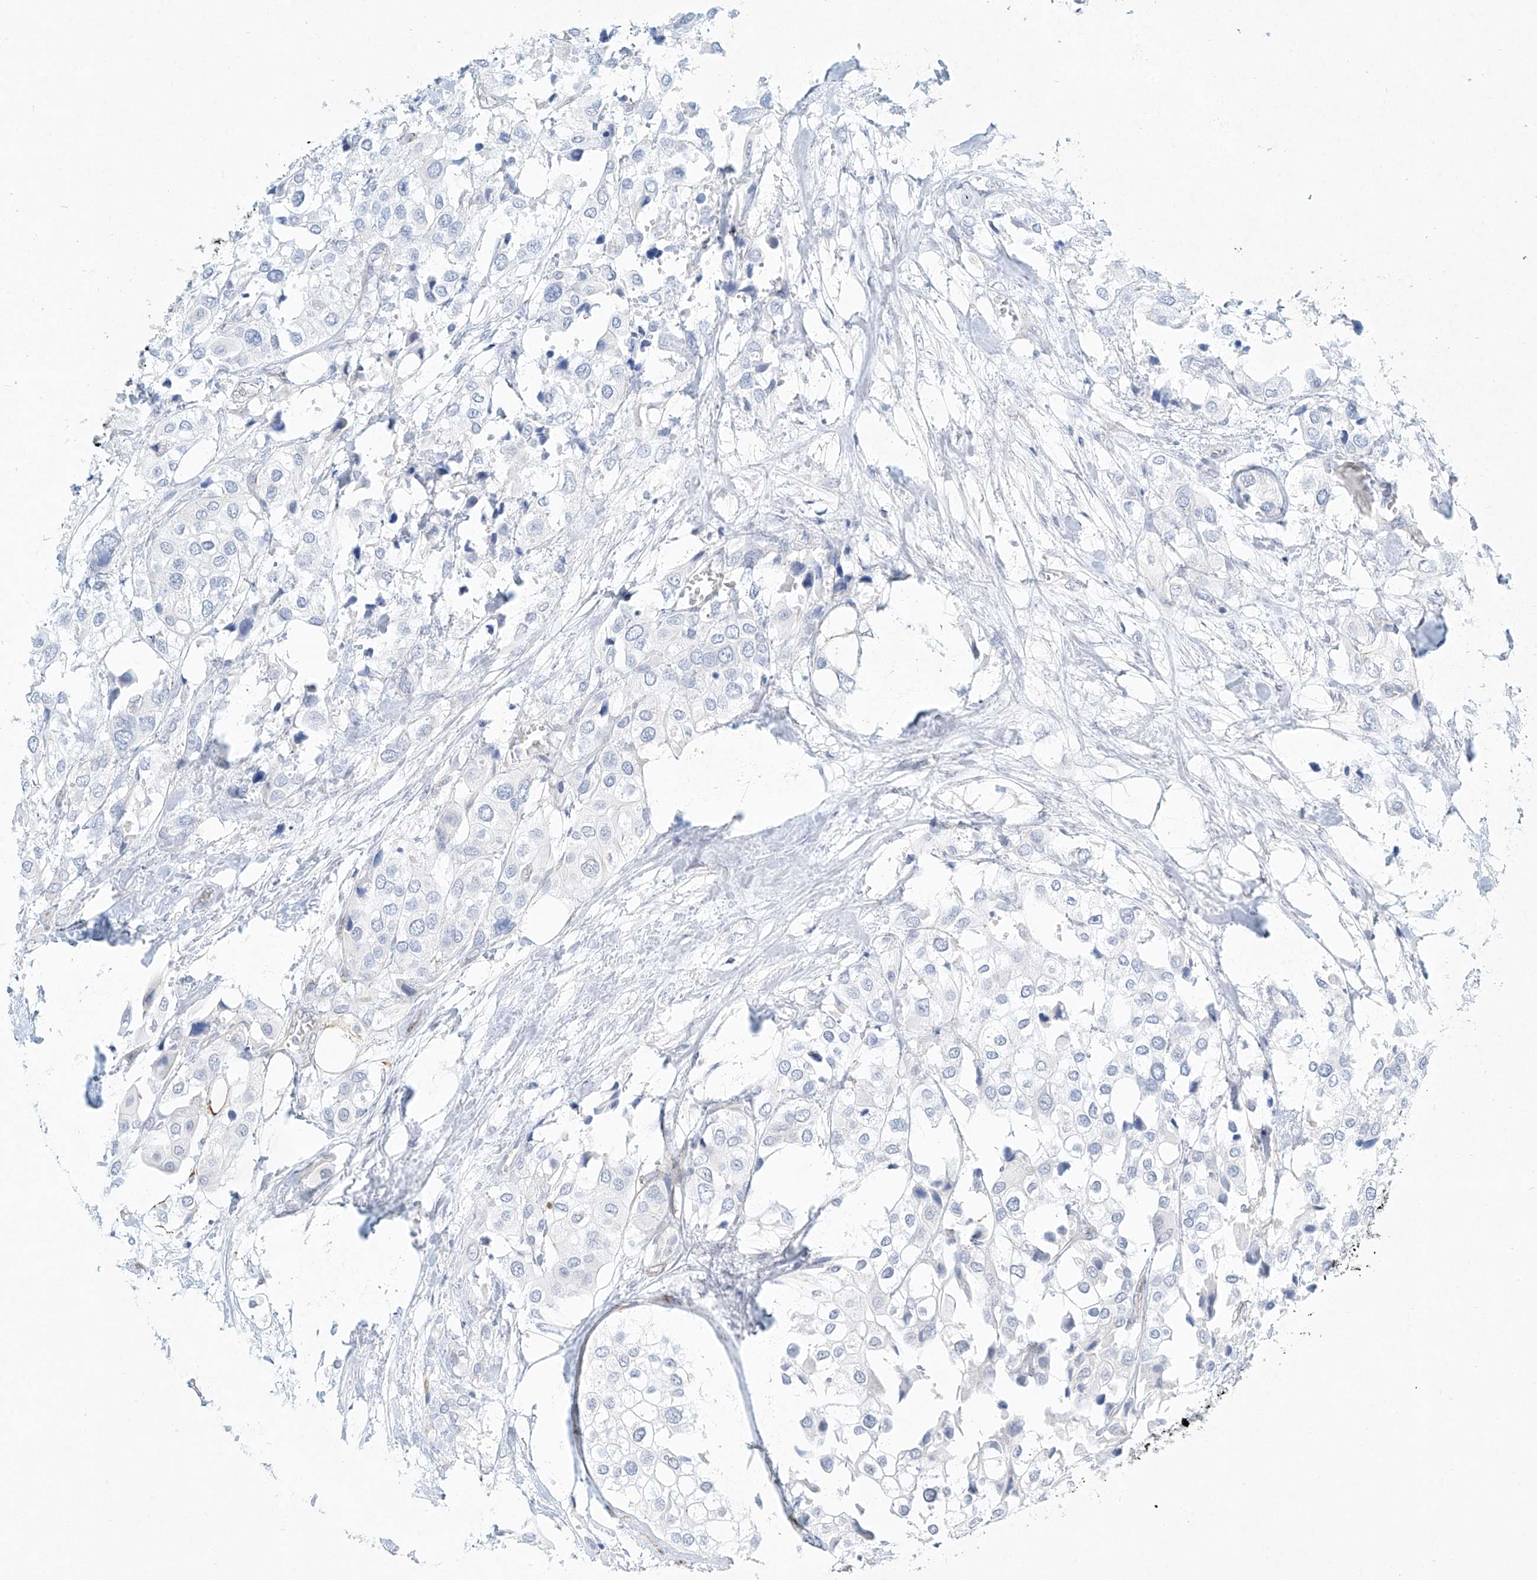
{"staining": {"intensity": "negative", "quantity": "none", "location": "none"}, "tissue": "urothelial cancer", "cell_type": "Tumor cells", "image_type": "cancer", "snomed": [{"axis": "morphology", "description": "Urothelial carcinoma, High grade"}, {"axis": "topography", "description": "Urinary bladder"}], "caption": "Immunohistochemical staining of human urothelial carcinoma (high-grade) displays no significant staining in tumor cells. (Brightfield microscopy of DAB (3,3'-diaminobenzidine) IHC at high magnification).", "gene": "REEP2", "patient": {"sex": "male", "age": 64}}